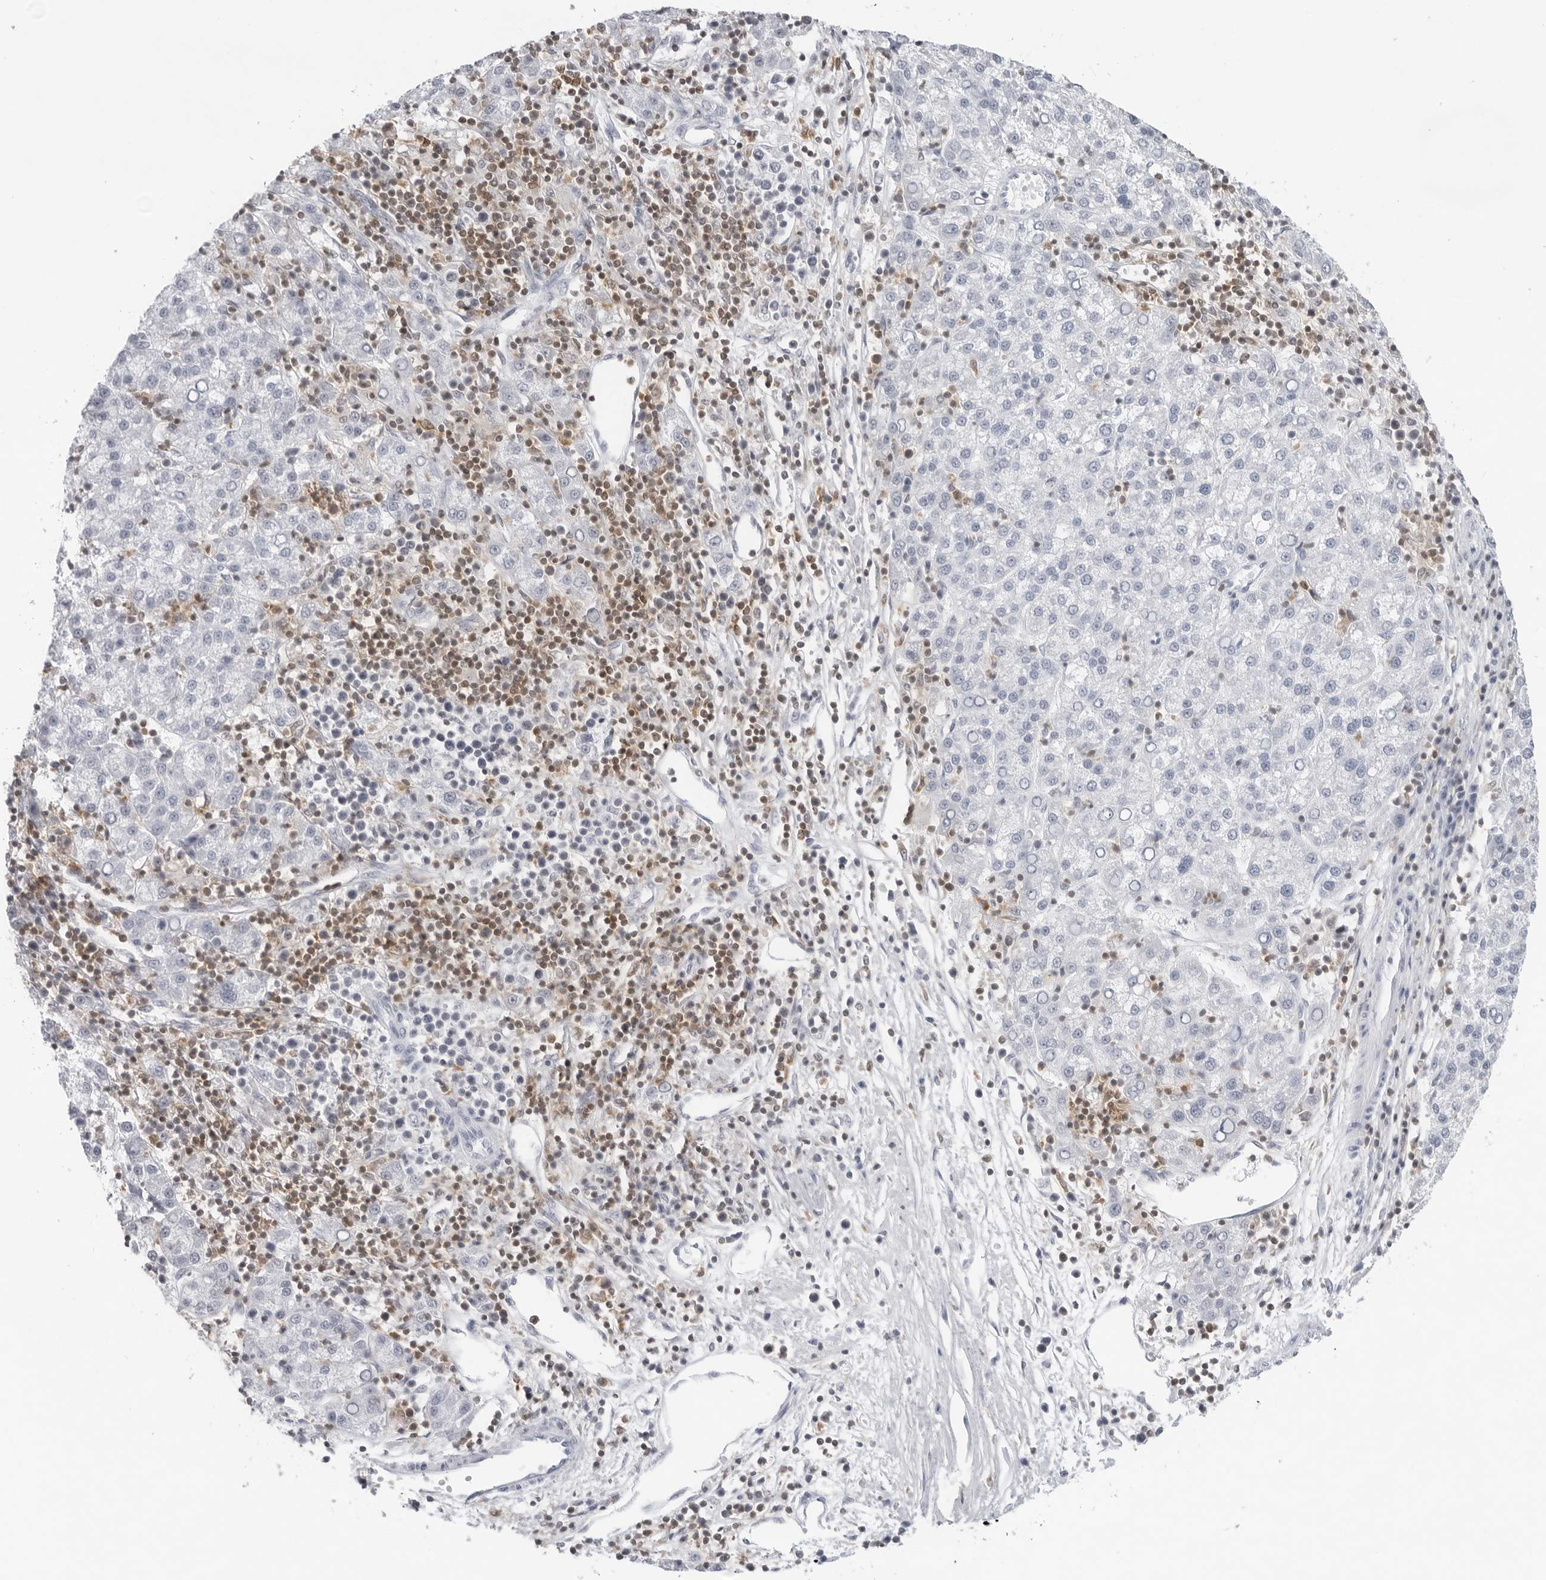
{"staining": {"intensity": "negative", "quantity": "none", "location": "none"}, "tissue": "liver cancer", "cell_type": "Tumor cells", "image_type": "cancer", "snomed": [{"axis": "morphology", "description": "Carcinoma, Hepatocellular, NOS"}, {"axis": "topography", "description": "Liver"}], "caption": "This micrograph is of liver cancer stained with IHC to label a protein in brown with the nuclei are counter-stained blue. There is no expression in tumor cells.", "gene": "FMNL1", "patient": {"sex": "female", "age": 58}}